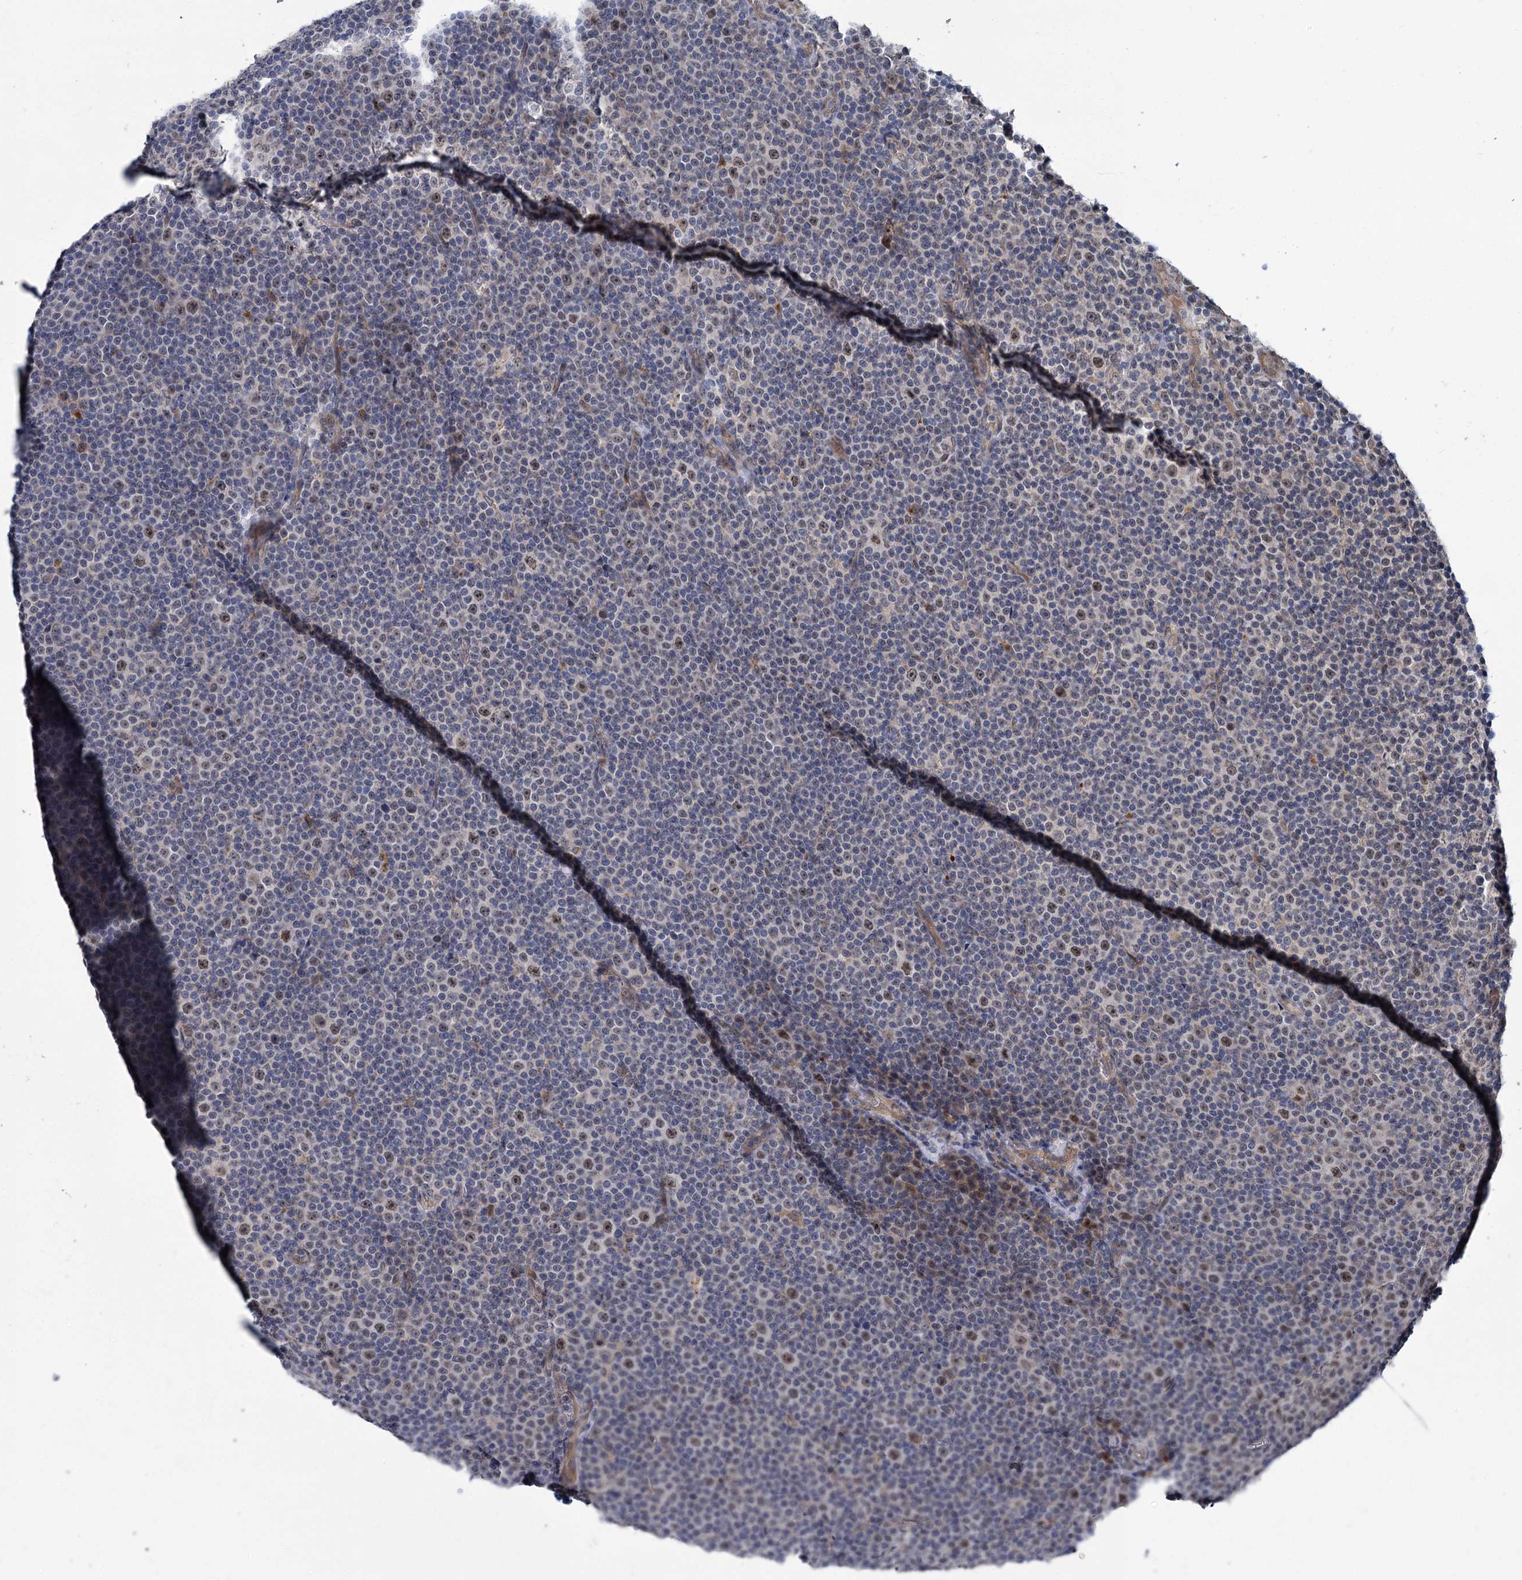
{"staining": {"intensity": "weak", "quantity": "<25%", "location": "nuclear"}, "tissue": "lymphoma", "cell_type": "Tumor cells", "image_type": "cancer", "snomed": [{"axis": "morphology", "description": "Malignant lymphoma, non-Hodgkin's type, Low grade"}, {"axis": "topography", "description": "Lymph node"}], "caption": "Tumor cells show no significant protein expression in malignant lymphoma, non-Hodgkin's type (low-grade).", "gene": "APBA2", "patient": {"sex": "female", "age": 67}}